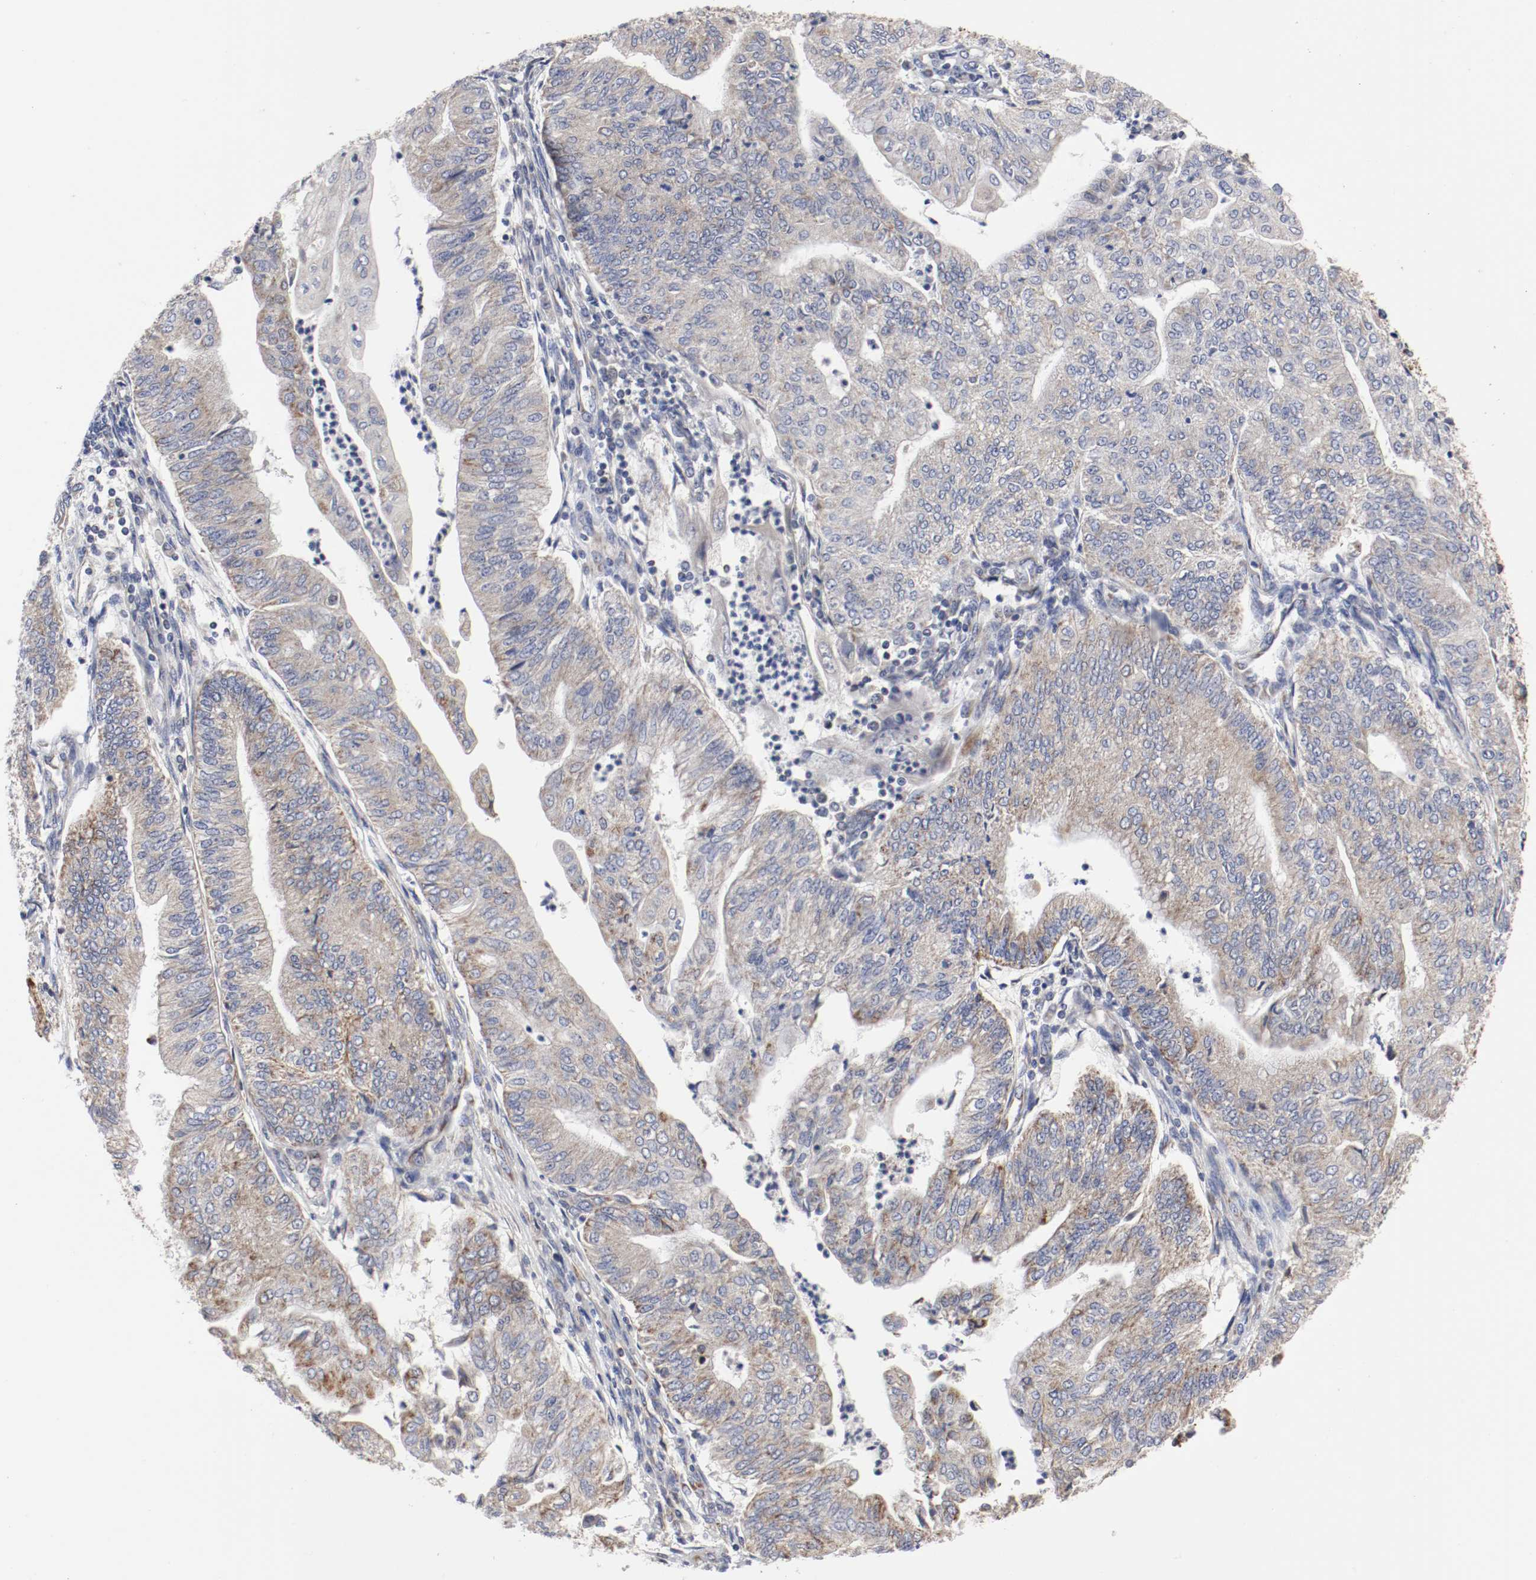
{"staining": {"intensity": "weak", "quantity": ">75%", "location": "cytoplasmic/membranous"}, "tissue": "endometrial cancer", "cell_type": "Tumor cells", "image_type": "cancer", "snomed": [{"axis": "morphology", "description": "Adenocarcinoma, NOS"}, {"axis": "topography", "description": "Endometrium"}], "caption": "This is an image of immunohistochemistry staining of endometrial adenocarcinoma, which shows weak positivity in the cytoplasmic/membranous of tumor cells.", "gene": "AFG3L2", "patient": {"sex": "female", "age": 59}}